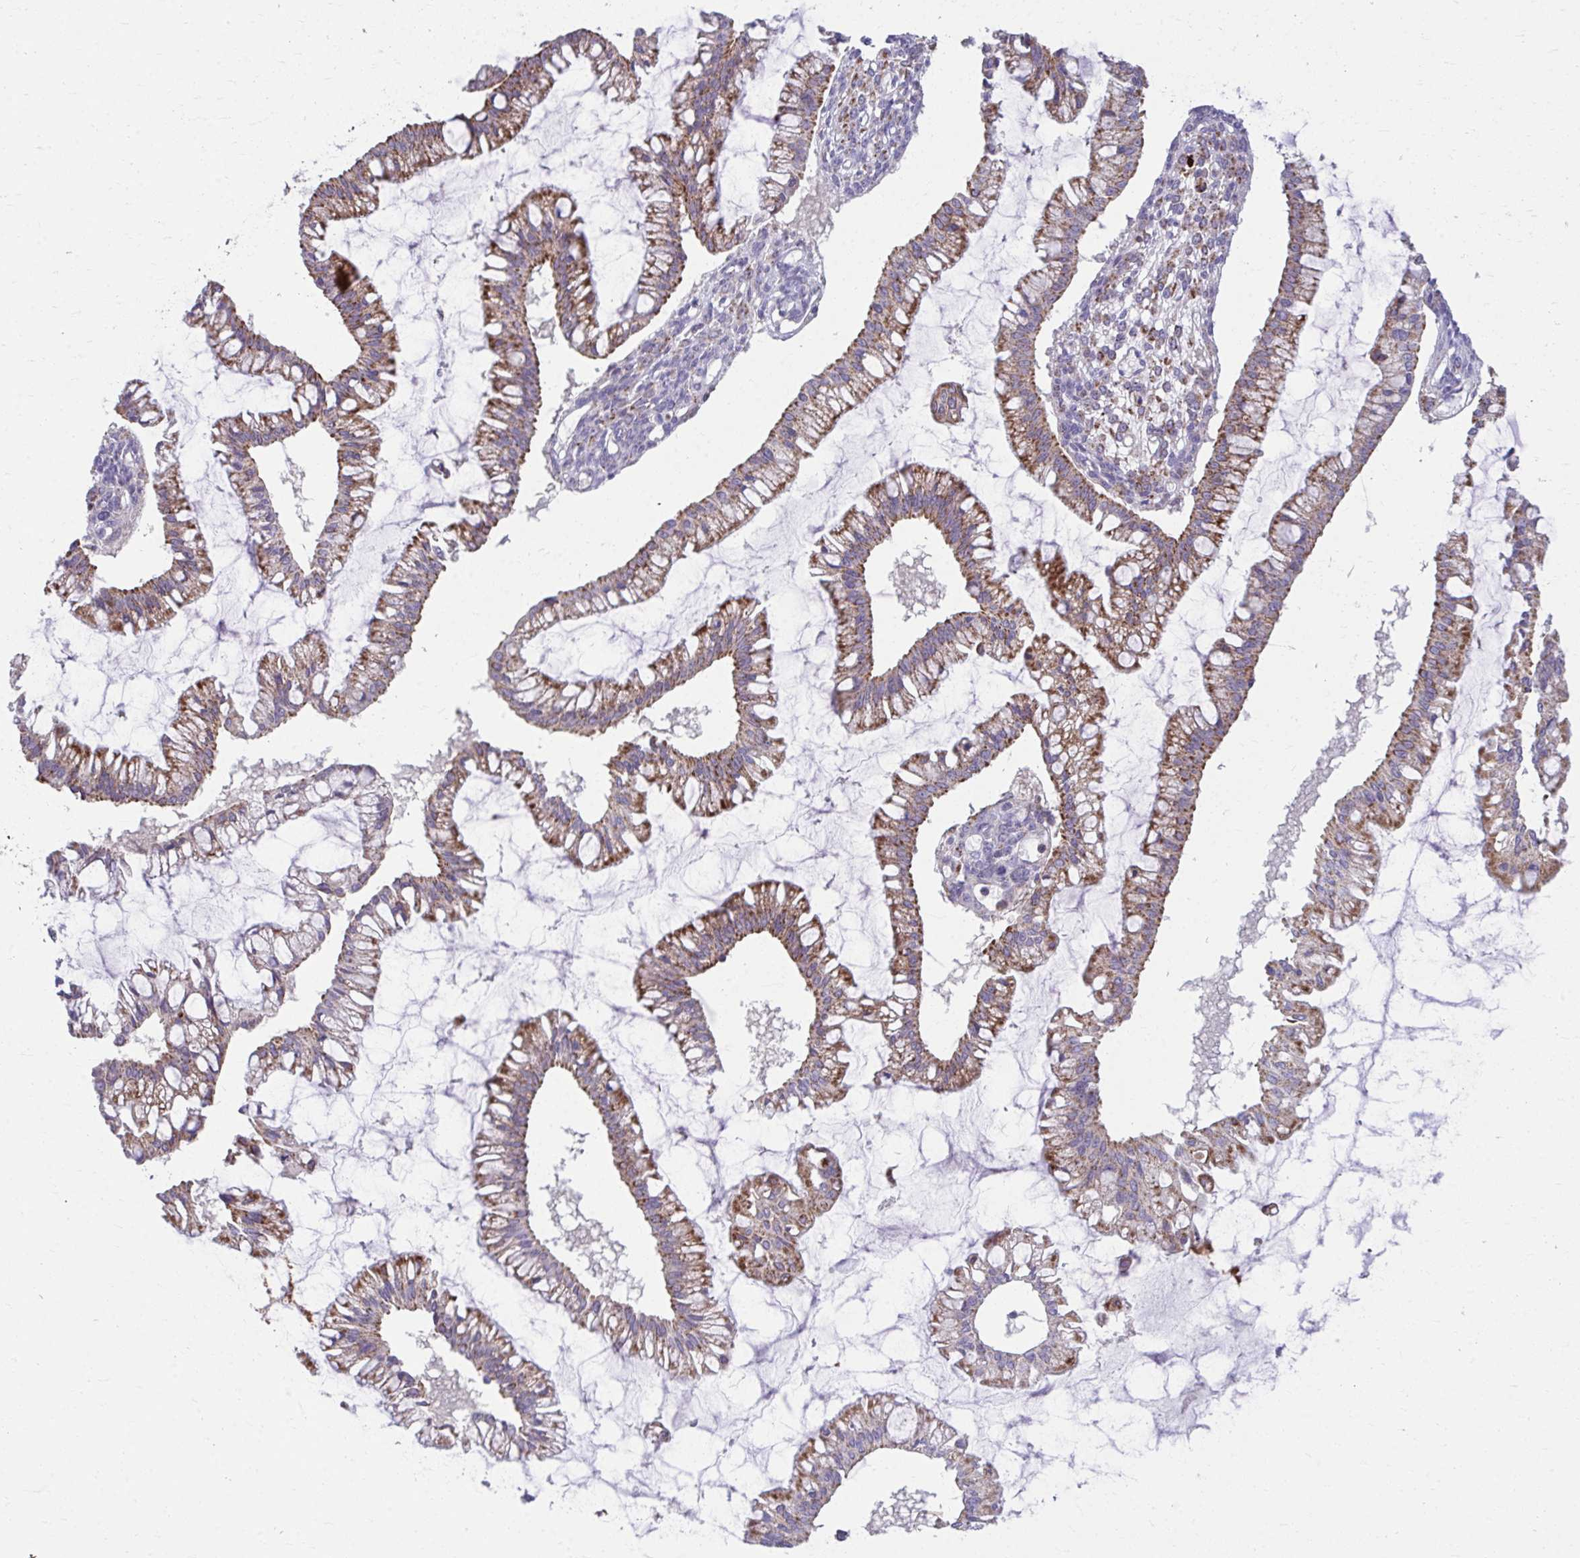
{"staining": {"intensity": "strong", "quantity": ">75%", "location": "cytoplasmic/membranous"}, "tissue": "ovarian cancer", "cell_type": "Tumor cells", "image_type": "cancer", "snomed": [{"axis": "morphology", "description": "Cystadenocarcinoma, mucinous, NOS"}, {"axis": "topography", "description": "Ovary"}], "caption": "There is high levels of strong cytoplasmic/membranous staining in tumor cells of mucinous cystadenocarcinoma (ovarian), as demonstrated by immunohistochemical staining (brown color).", "gene": "C16orf54", "patient": {"sex": "female", "age": 73}}